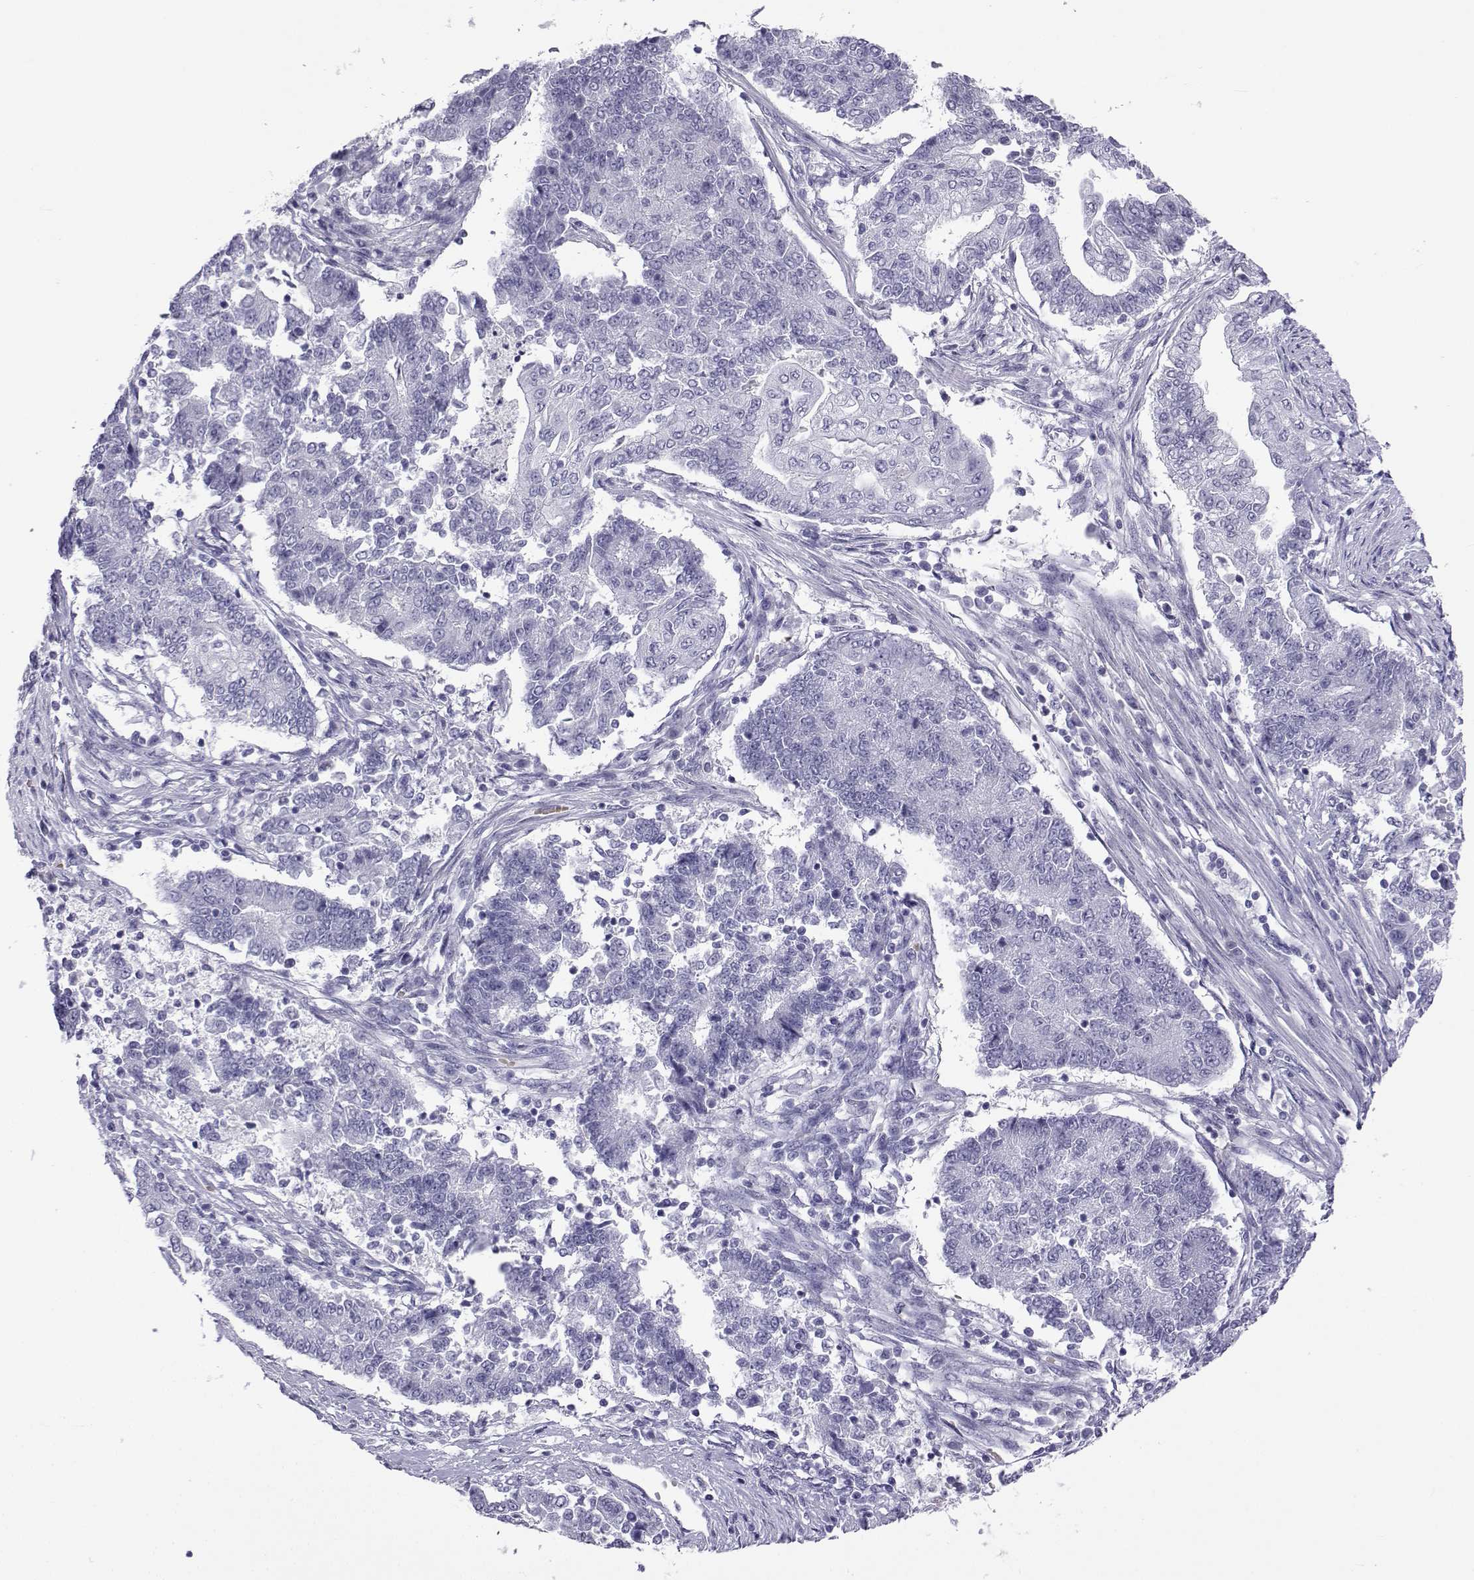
{"staining": {"intensity": "negative", "quantity": "none", "location": "none"}, "tissue": "endometrial cancer", "cell_type": "Tumor cells", "image_type": "cancer", "snomed": [{"axis": "morphology", "description": "Adenocarcinoma, NOS"}, {"axis": "topography", "description": "Uterus"}, {"axis": "topography", "description": "Endometrium"}], "caption": "This histopathology image is of endometrial cancer stained with immunohistochemistry to label a protein in brown with the nuclei are counter-stained blue. There is no staining in tumor cells.", "gene": "ACTL7A", "patient": {"sex": "female", "age": 54}}